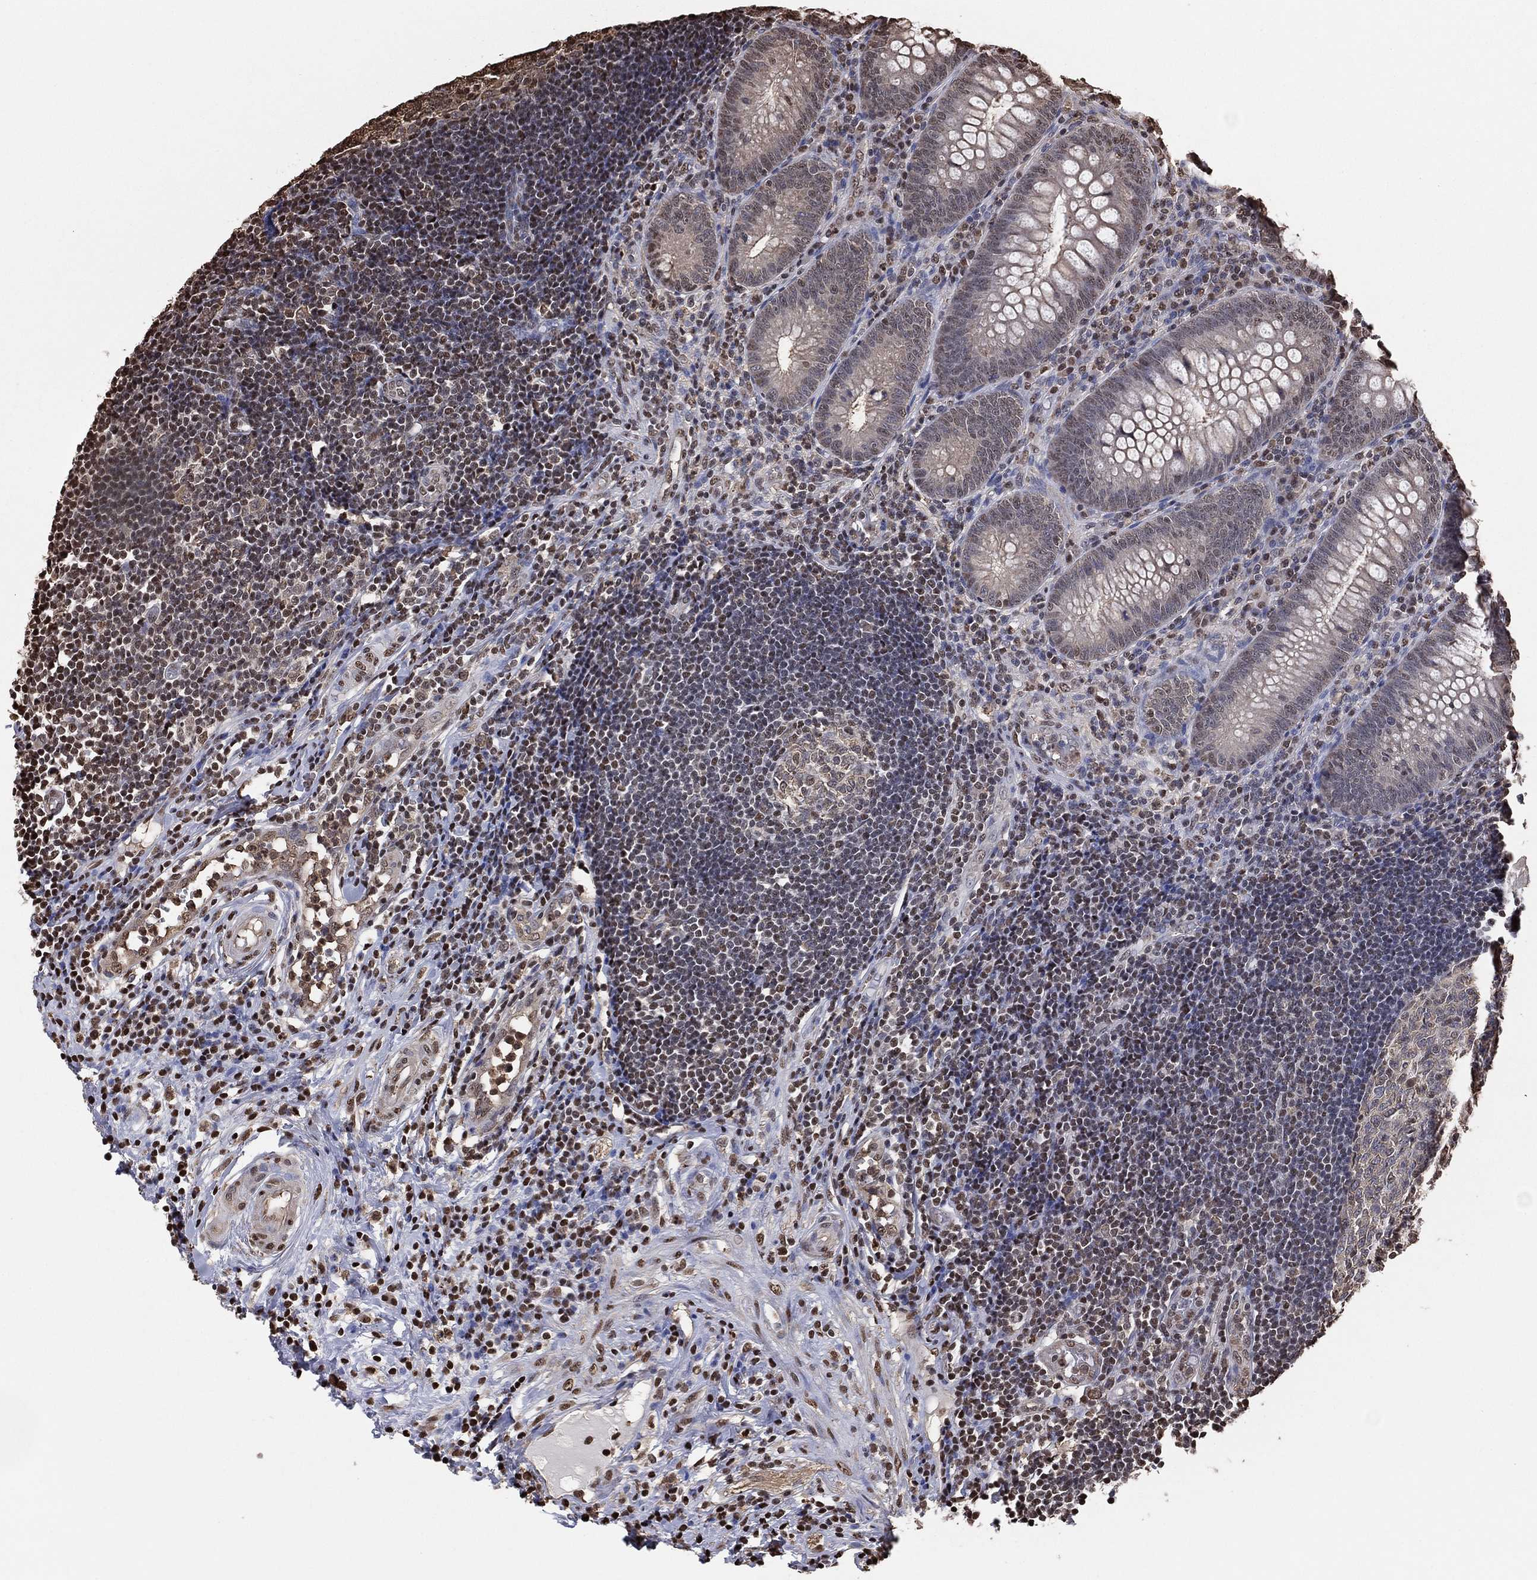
{"staining": {"intensity": "moderate", "quantity": "<25%", "location": "nuclear"}, "tissue": "appendix", "cell_type": "Glandular cells", "image_type": "normal", "snomed": [{"axis": "morphology", "description": "Normal tissue, NOS"}, {"axis": "morphology", "description": "Inflammation, NOS"}, {"axis": "topography", "description": "Appendix"}], "caption": "Appendix stained with DAB (3,3'-diaminobenzidine) IHC reveals low levels of moderate nuclear expression in about <25% of glandular cells.", "gene": "GAPDH", "patient": {"sex": "male", "age": 16}}